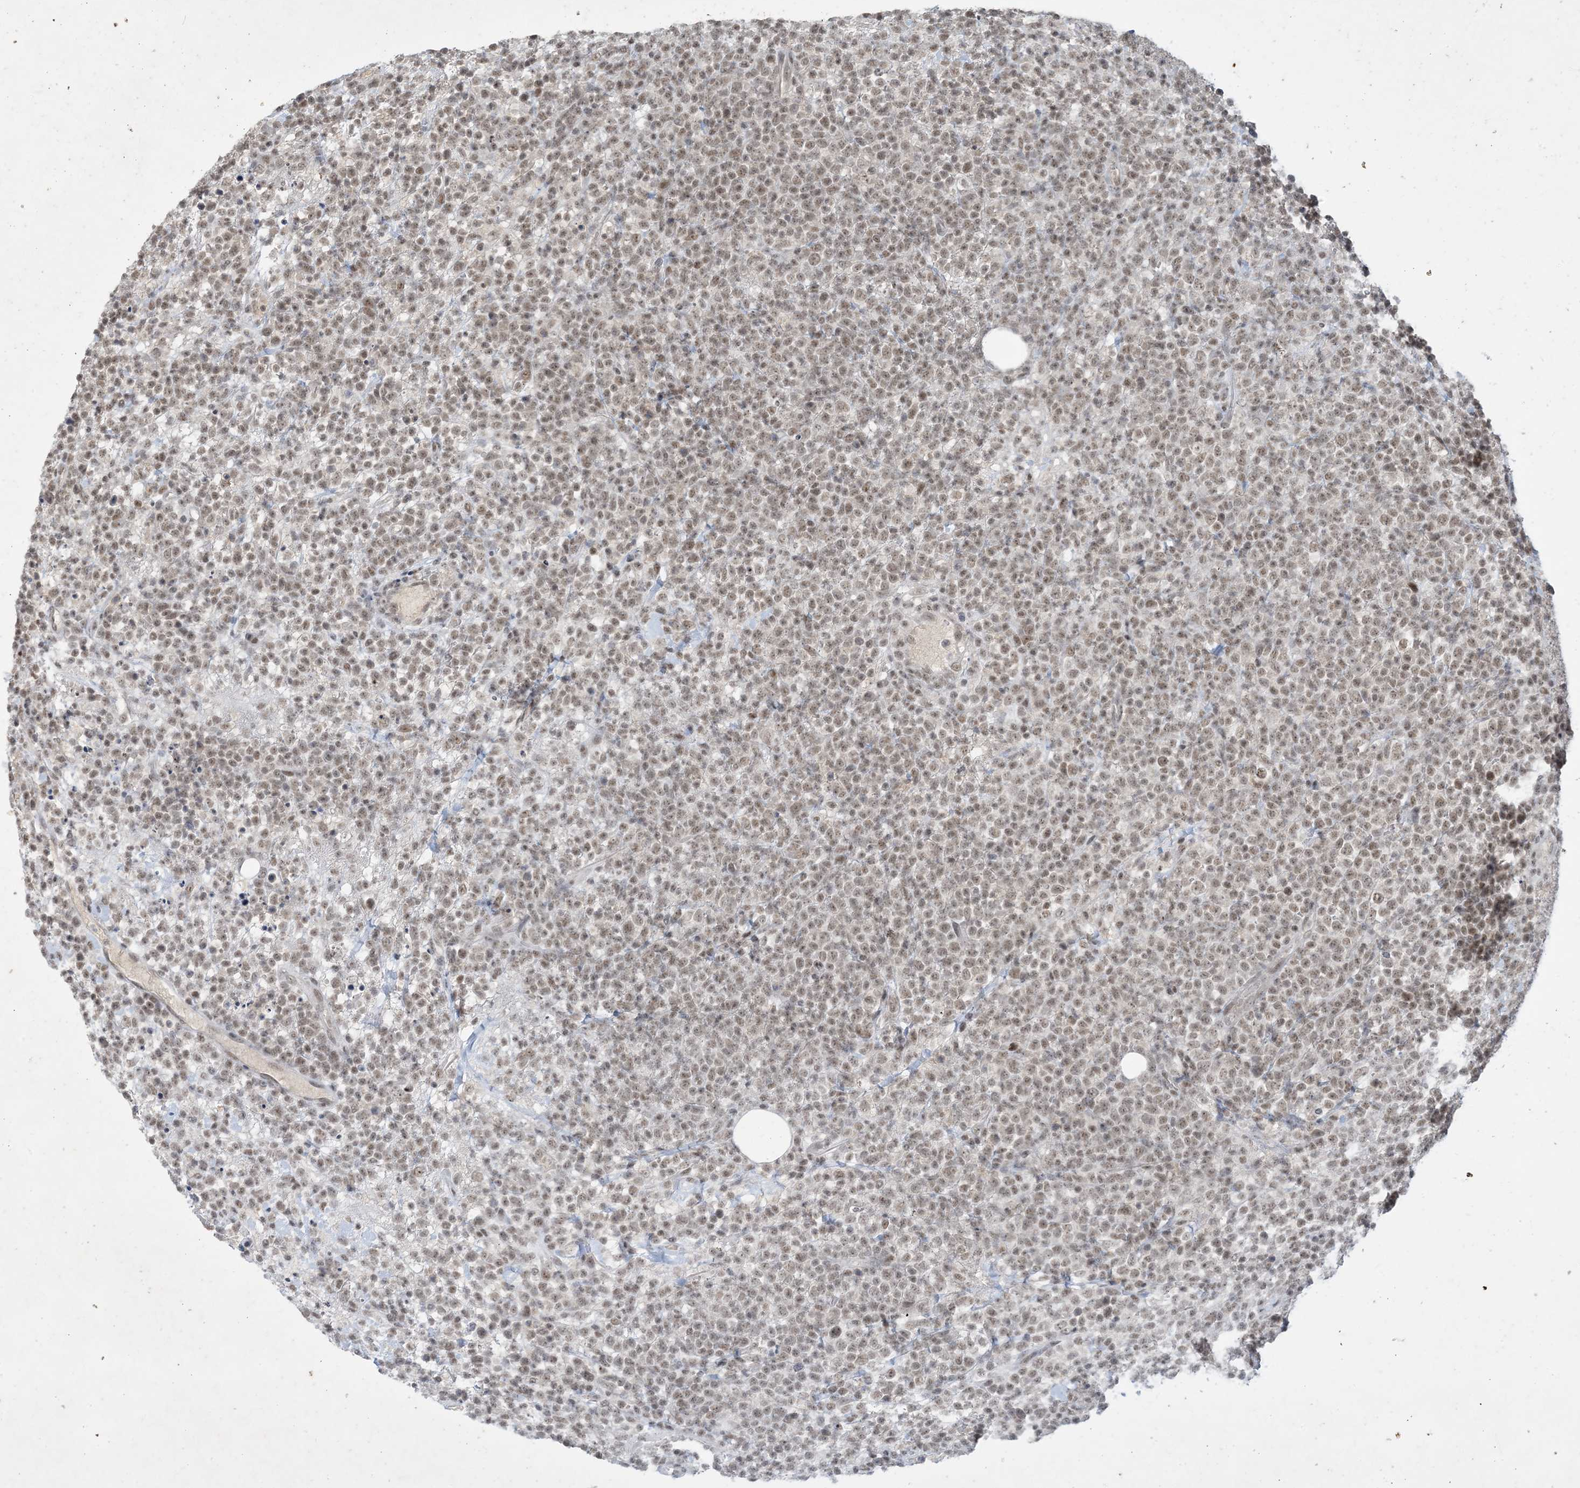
{"staining": {"intensity": "moderate", "quantity": ">75%", "location": "nuclear"}, "tissue": "lymphoma", "cell_type": "Tumor cells", "image_type": "cancer", "snomed": [{"axis": "morphology", "description": "Malignant lymphoma, non-Hodgkin's type, High grade"}, {"axis": "topography", "description": "Colon"}], "caption": "Protein expression analysis of high-grade malignant lymphoma, non-Hodgkin's type shows moderate nuclear staining in about >75% of tumor cells.", "gene": "ZNF674", "patient": {"sex": "female", "age": 53}}